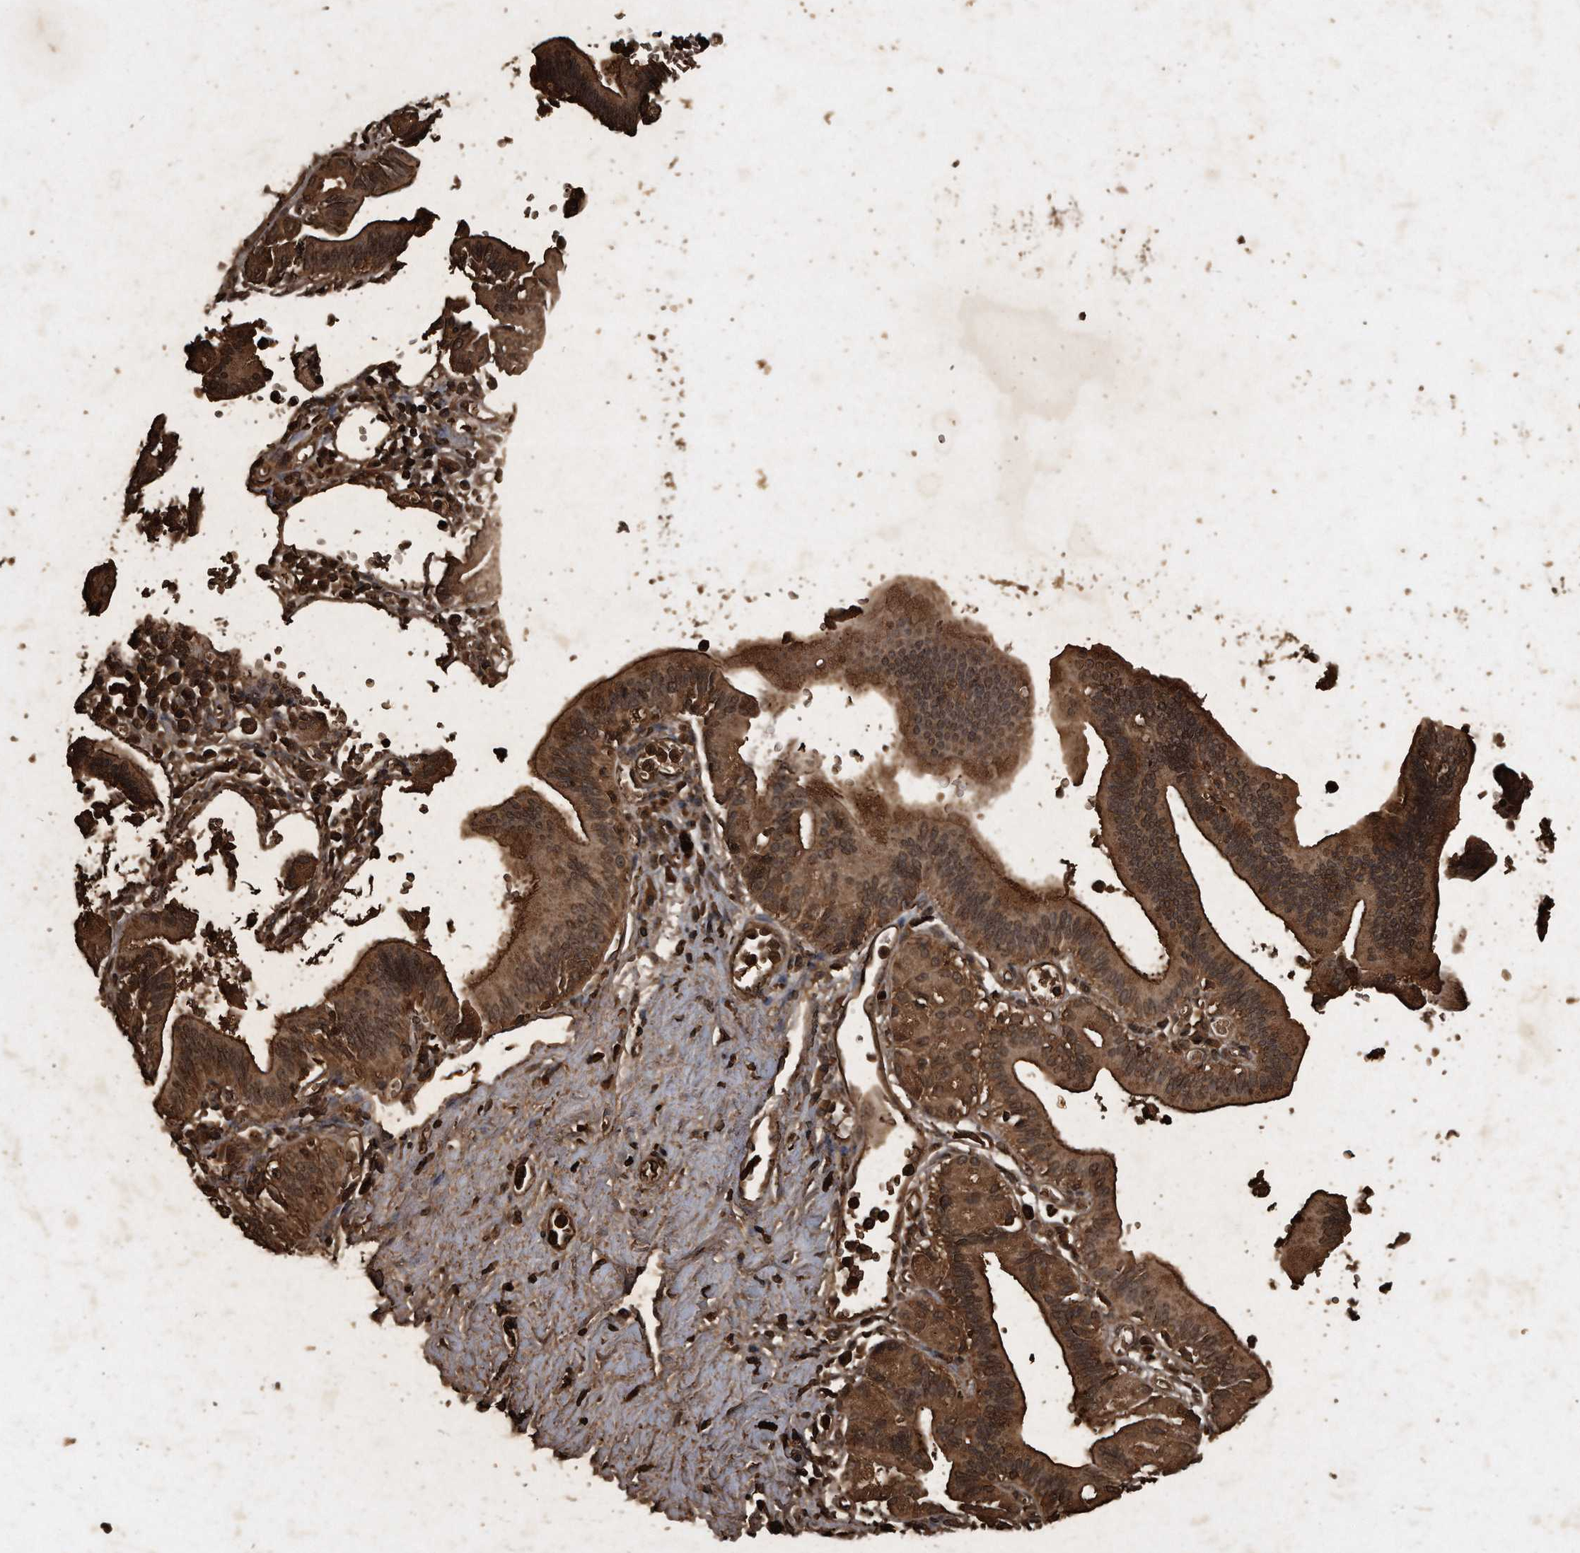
{"staining": {"intensity": "strong", "quantity": ">75%", "location": "cytoplasmic/membranous,nuclear"}, "tissue": "pancreatic cancer", "cell_type": "Tumor cells", "image_type": "cancer", "snomed": [{"axis": "morphology", "description": "Adenocarcinoma, NOS"}, {"axis": "topography", "description": "Pancreas"}], "caption": "Immunohistochemistry (IHC) staining of adenocarcinoma (pancreatic), which demonstrates high levels of strong cytoplasmic/membranous and nuclear expression in approximately >75% of tumor cells indicating strong cytoplasmic/membranous and nuclear protein positivity. The staining was performed using DAB (brown) for protein detection and nuclei were counterstained in hematoxylin (blue).", "gene": "CFLAR", "patient": {"sex": "female", "age": 73}}